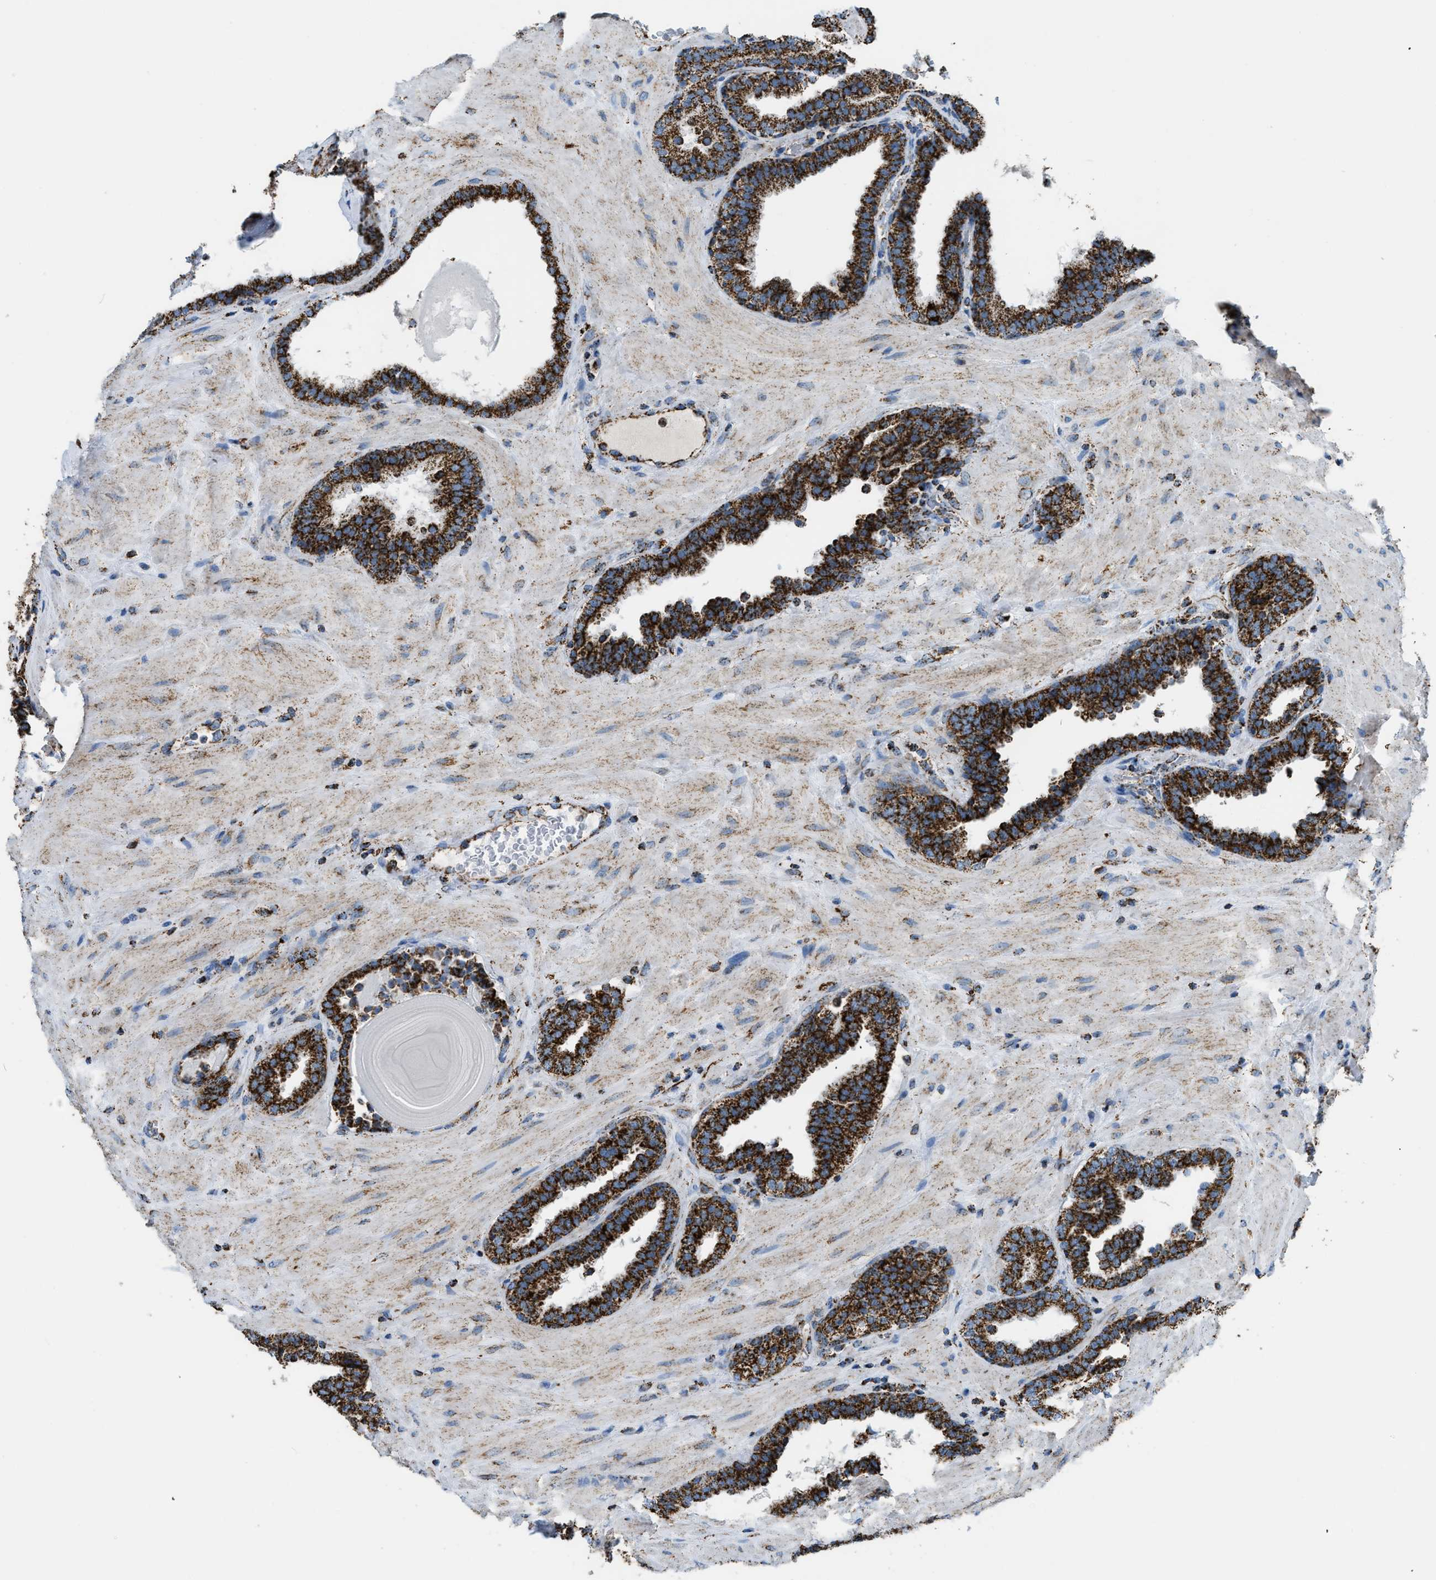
{"staining": {"intensity": "strong", "quantity": ">75%", "location": "cytoplasmic/membranous"}, "tissue": "prostate", "cell_type": "Glandular cells", "image_type": "normal", "snomed": [{"axis": "morphology", "description": "Normal tissue, NOS"}, {"axis": "topography", "description": "Prostate"}], "caption": "Immunohistochemistry staining of unremarkable prostate, which reveals high levels of strong cytoplasmic/membranous staining in about >75% of glandular cells indicating strong cytoplasmic/membranous protein positivity. The staining was performed using DAB (brown) for protein detection and nuclei were counterstained in hematoxylin (blue).", "gene": "ETFB", "patient": {"sex": "male", "age": 51}}